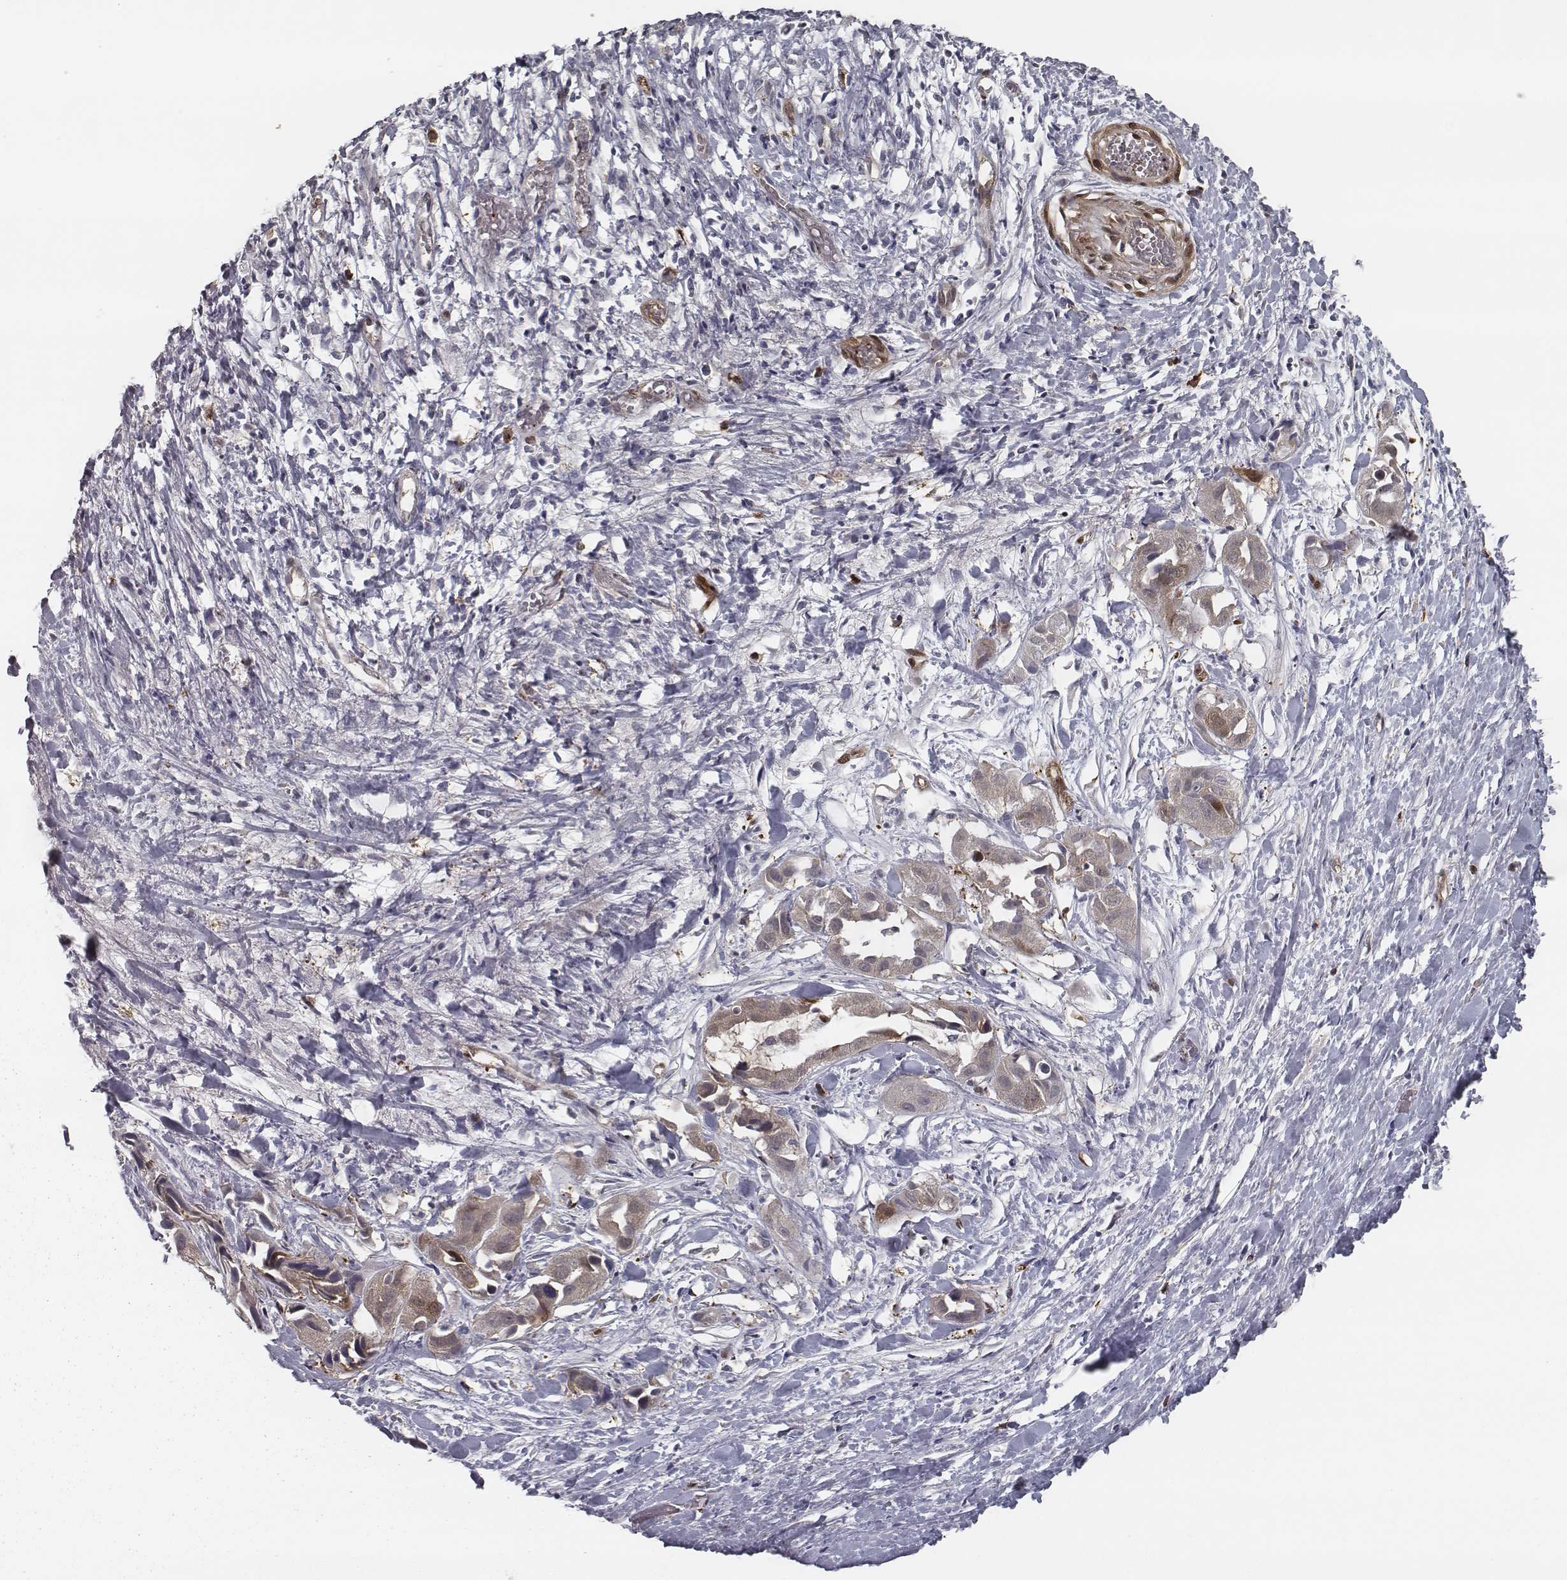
{"staining": {"intensity": "weak", "quantity": ">75%", "location": "cytoplasmic/membranous"}, "tissue": "liver cancer", "cell_type": "Tumor cells", "image_type": "cancer", "snomed": [{"axis": "morphology", "description": "Cholangiocarcinoma"}, {"axis": "topography", "description": "Liver"}], "caption": "Protein expression analysis of liver cancer (cholangiocarcinoma) exhibits weak cytoplasmic/membranous staining in approximately >75% of tumor cells.", "gene": "ISYNA1", "patient": {"sex": "female", "age": 52}}